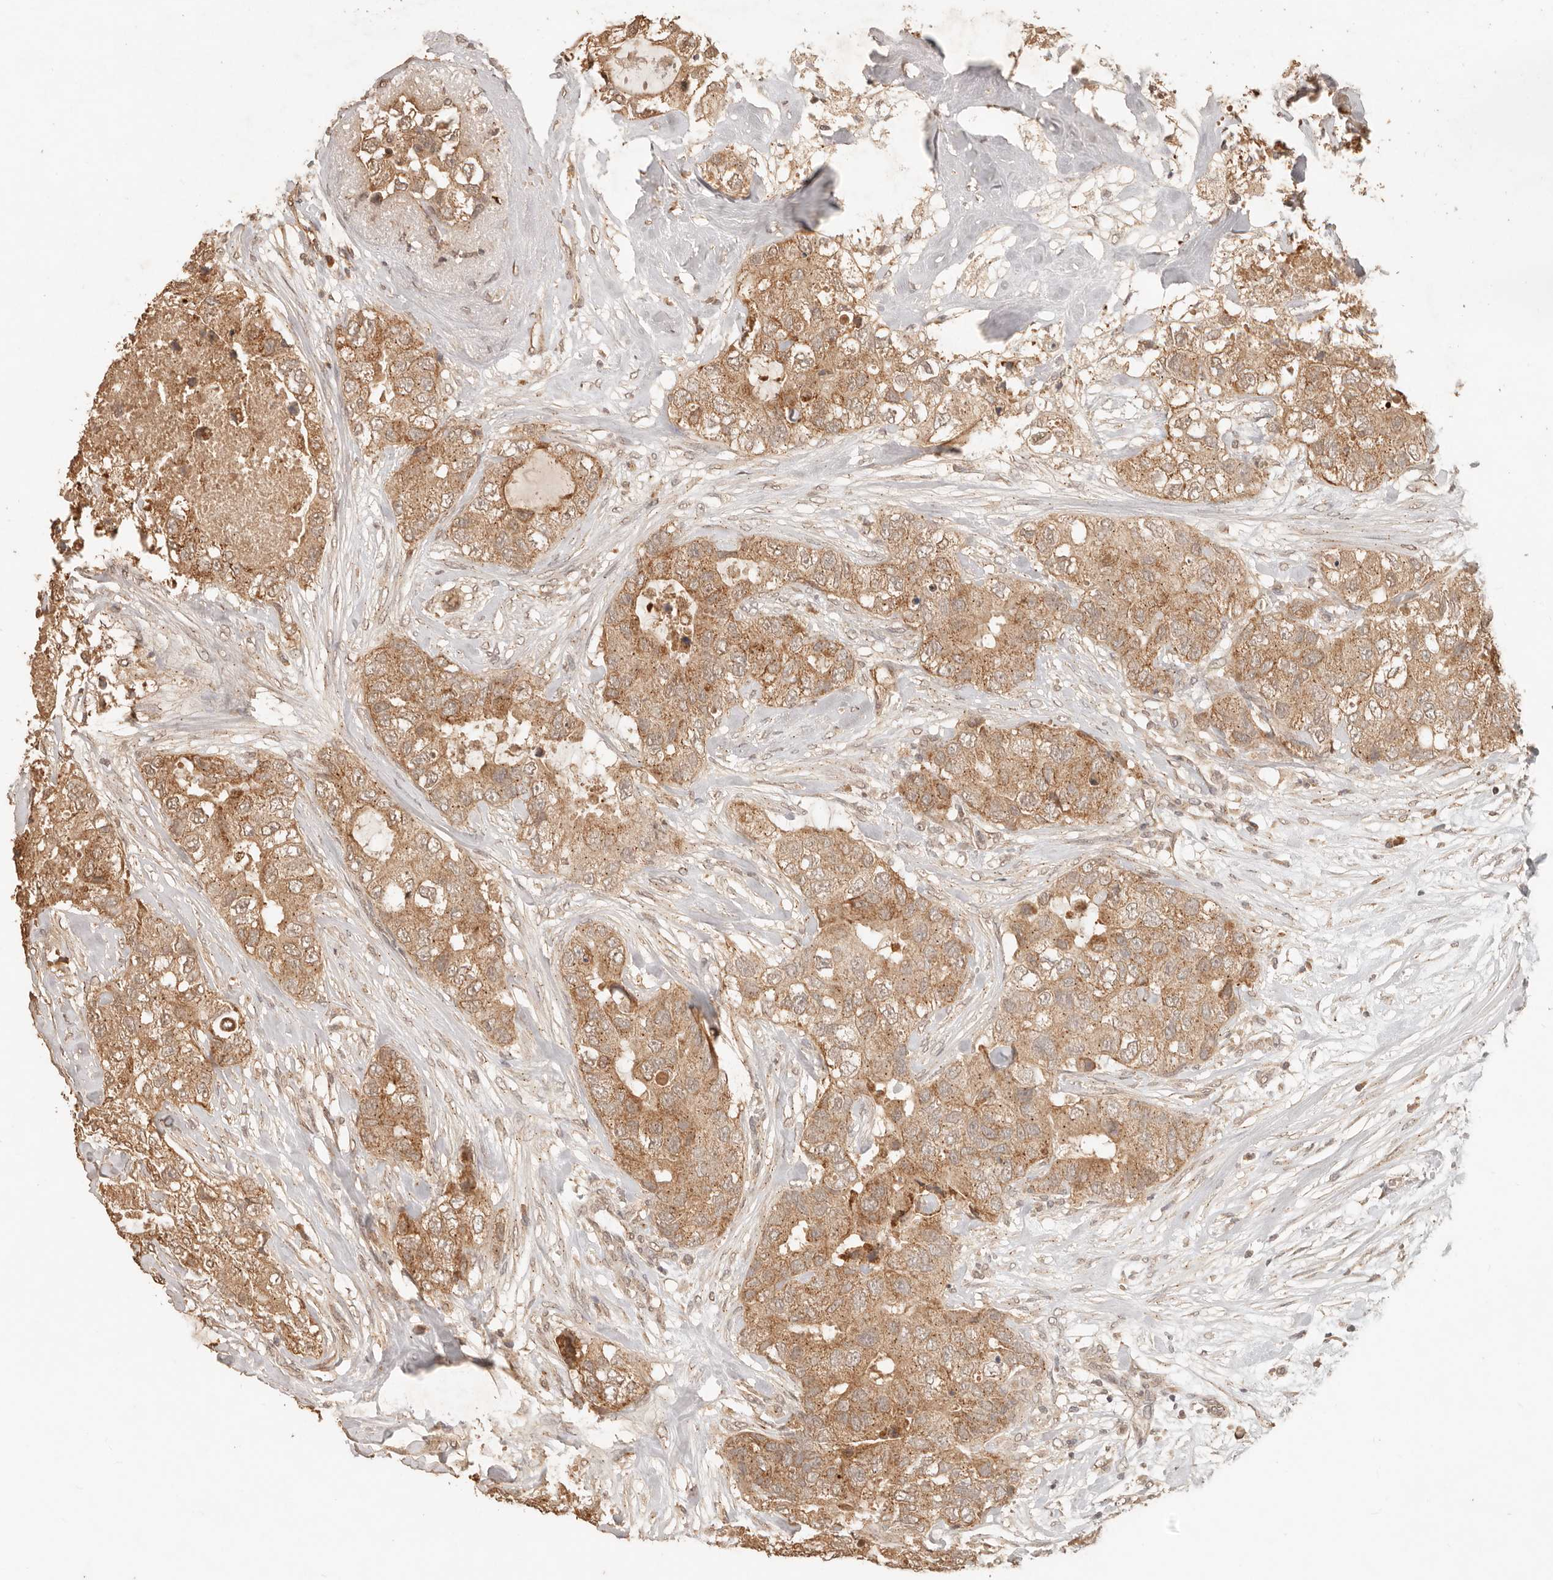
{"staining": {"intensity": "moderate", "quantity": ">75%", "location": "cytoplasmic/membranous"}, "tissue": "breast cancer", "cell_type": "Tumor cells", "image_type": "cancer", "snomed": [{"axis": "morphology", "description": "Duct carcinoma"}, {"axis": "topography", "description": "Breast"}], "caption": "Breast invasive ductal carcinoma stained with a protein marker reveals moderate staining in tumor cells.", "gene": "LMO4", "patient": {"sex": "female", "age": 62}}